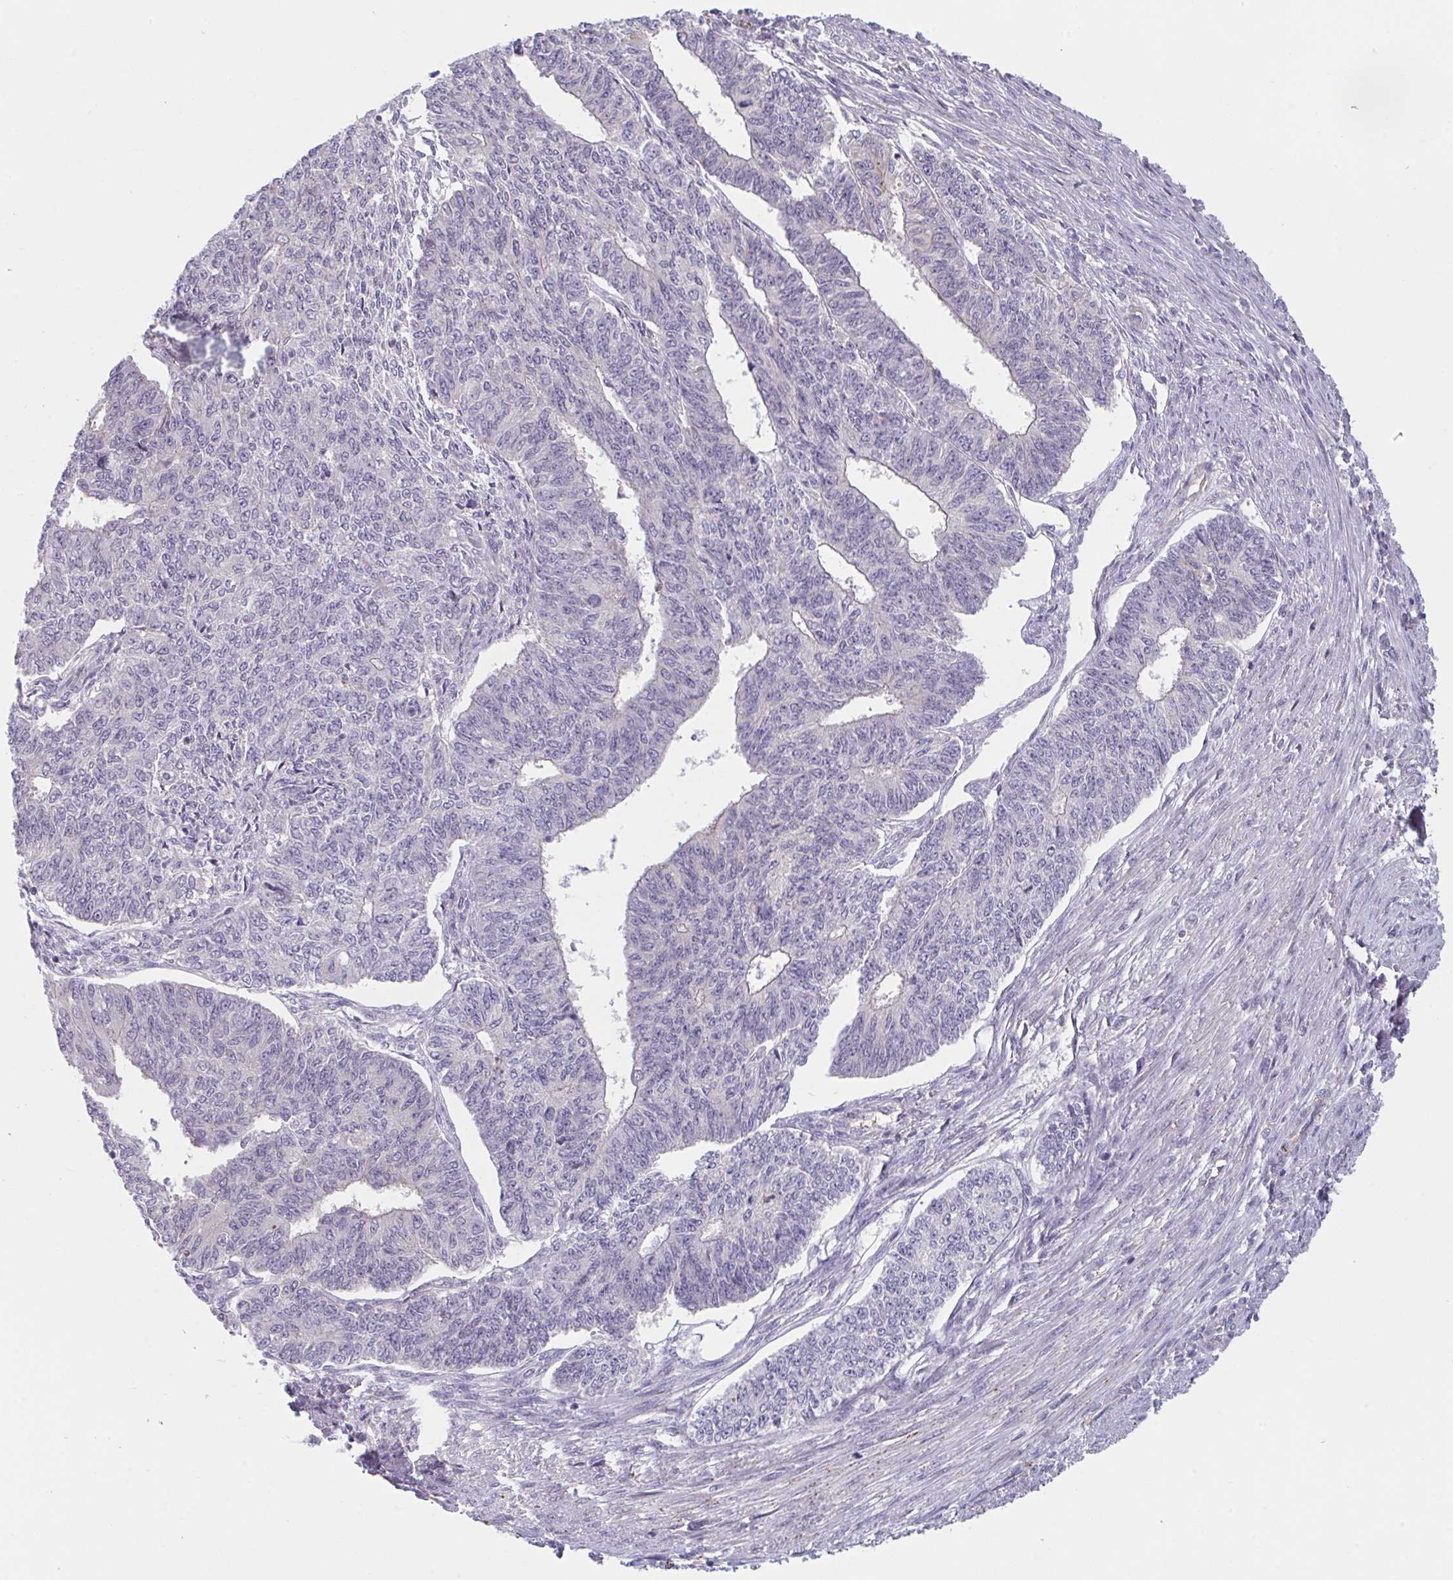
{"staining": {"intensity": "negative", "quantity": "none", "location": "none"}, "tissue": "endometrial cancer", "cell_type": "Tumor cells", "image_type": "cancer", "snomed": [{"axis": "morphology", "description": "Adenocarcinoma, NOS"}, {"axis": "topography", "description": "Endometrium"}], "caption": "This image is of endometrial cancer stained with IHC to label a protein in brown with the nuclei are counter-stained blue. There is no expression in tumor cells.", "gene": "TNFSF10", "patient": {"sex": "female", "age": 32}}